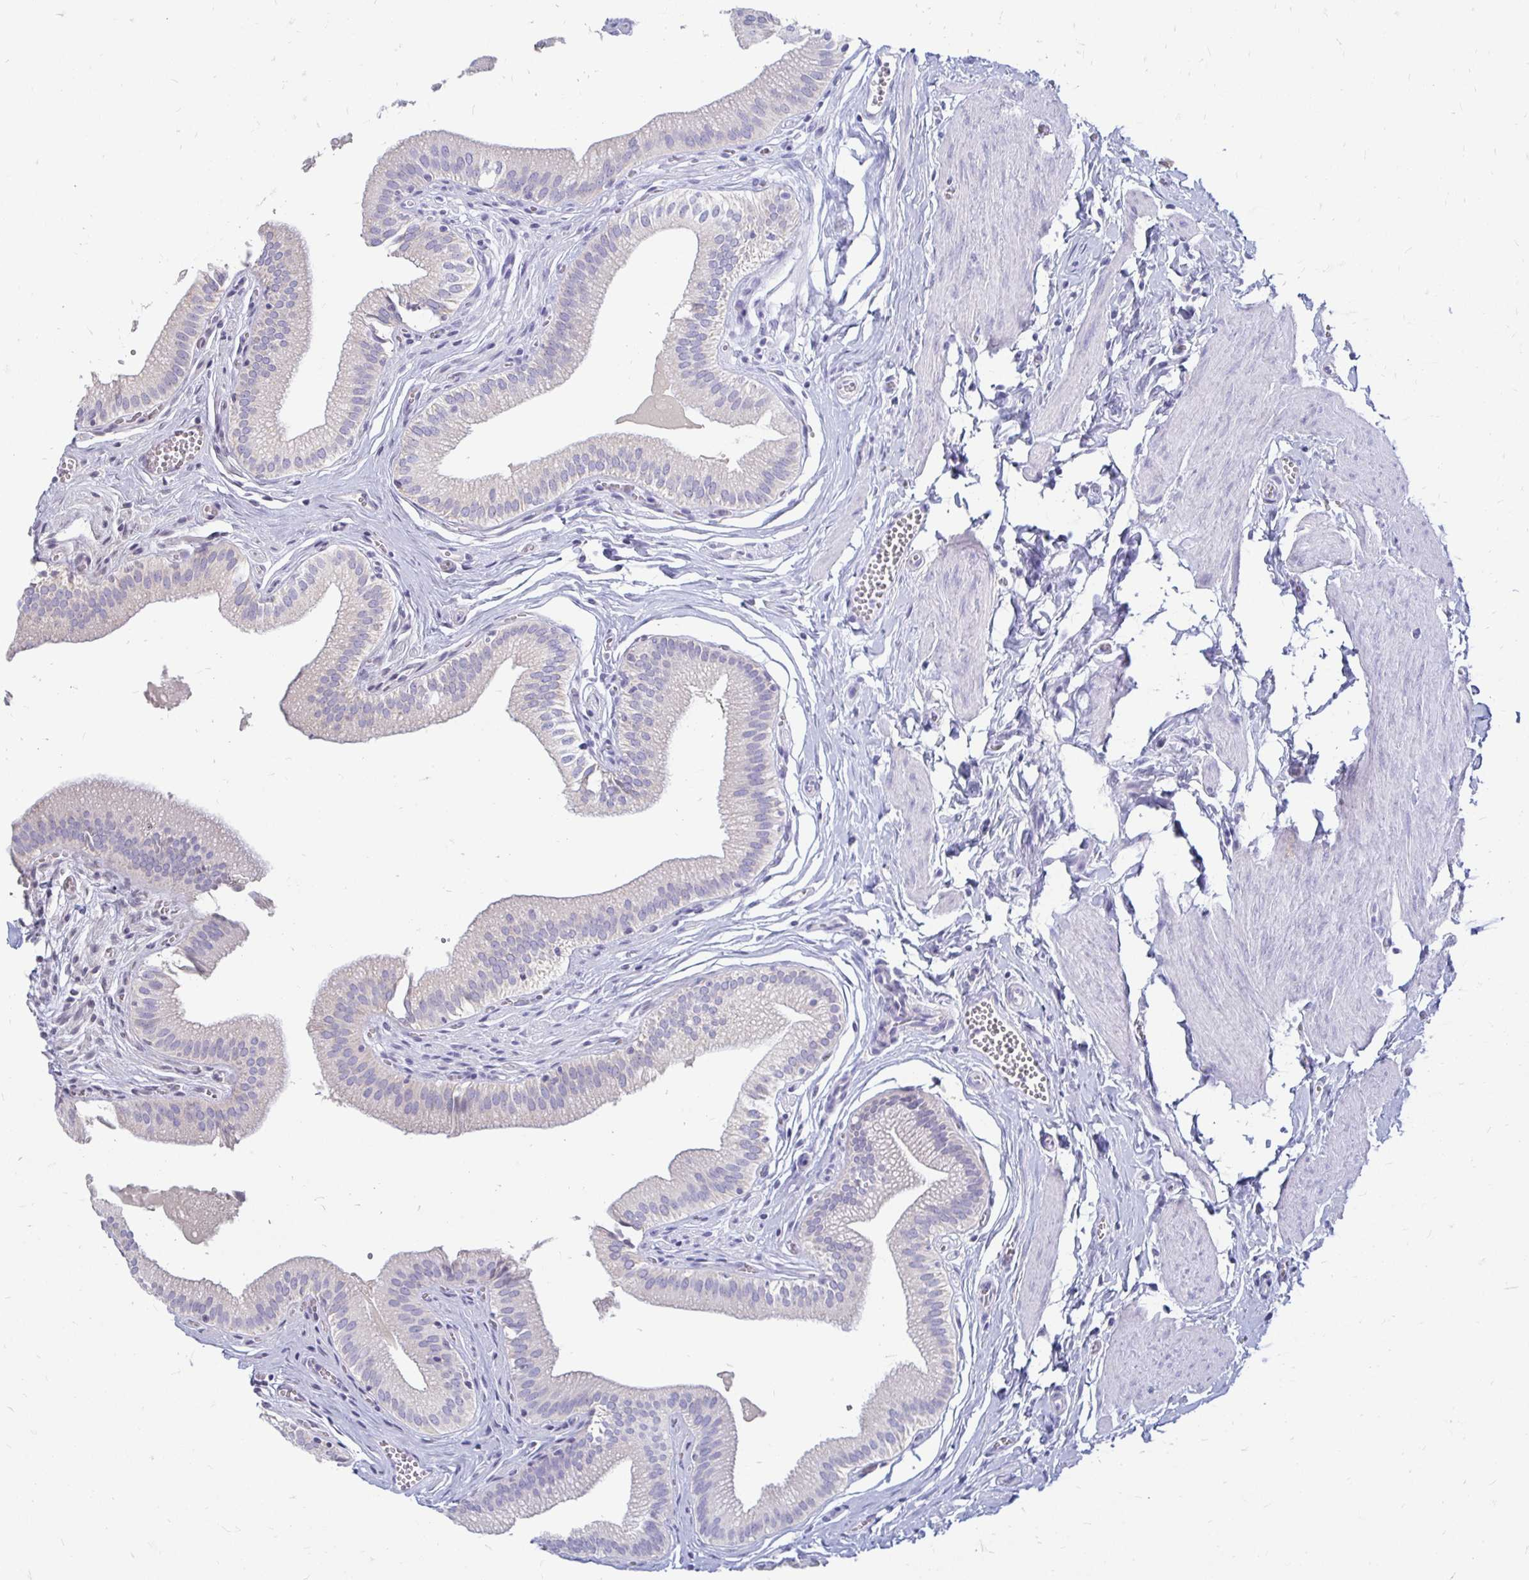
{"staining": {"intensity": "negative", "quantity": "none", "location": "none"}, "tissue": "gallbladder", "cell_type": "Glandular cells", "image_type": "normal", "snomed": [{"axis": "morphology", "description": "Normal tissue, NOS"}, {"axis": "topography", "description": "Gallbladder"}, {"axis": "topography", "description": "Peripheral nerve tissue"}], "caption": "Image shows no protein positivity in glandular cells of benign gallbladder. (Stains: DAB (3,3'-diaminobenzidine) immunohistochemistry (IHC) with hematoxylin counter stain, Microscopy: brightfield microscopy at high magnification).", "gene": "PEG10", "patient": {"sex": "male", "age": 17}}